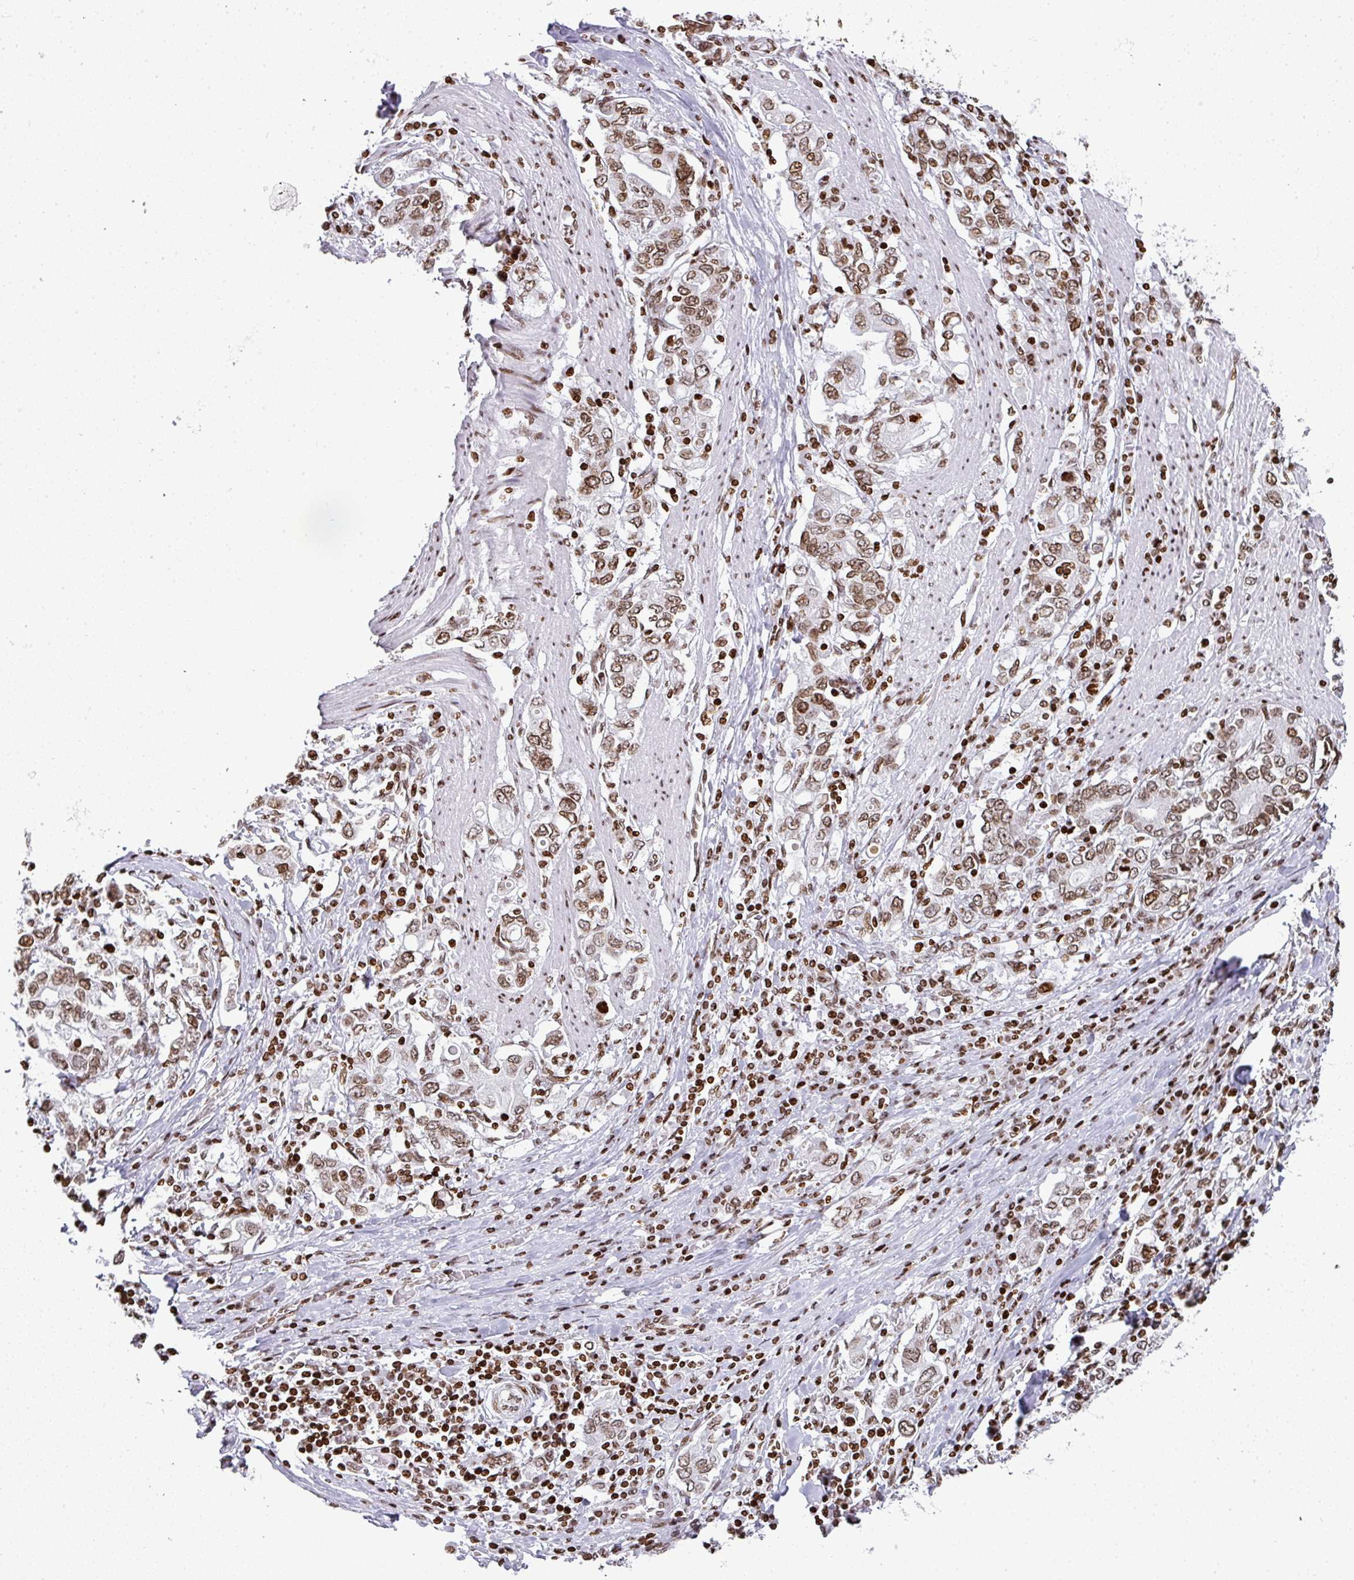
{"staining": {"intensity": "moderate", "quantity": ">75%", "location": "nuclear"}, "tissue": "stomach cancer", "cell_type": "Tumor cells", "image_type": "cancer", "snomed": [{"axis": "morphology", "description": "Adenocarcinoma, NOS"}, {"axis": "topography", "description": "Stomach, upper"}, {"axis": "topography", "description": "Stomach"}], "caption": "High-power microscopy captured an immunohistochemistry (IHC) micrograph of stomach cancer (adenocarcinoma), revealing moderate nuclear staining in approximately >75% of tumor cells.", "gene": "RASL11A", "patient": {"sex": "male", "age": 62}}